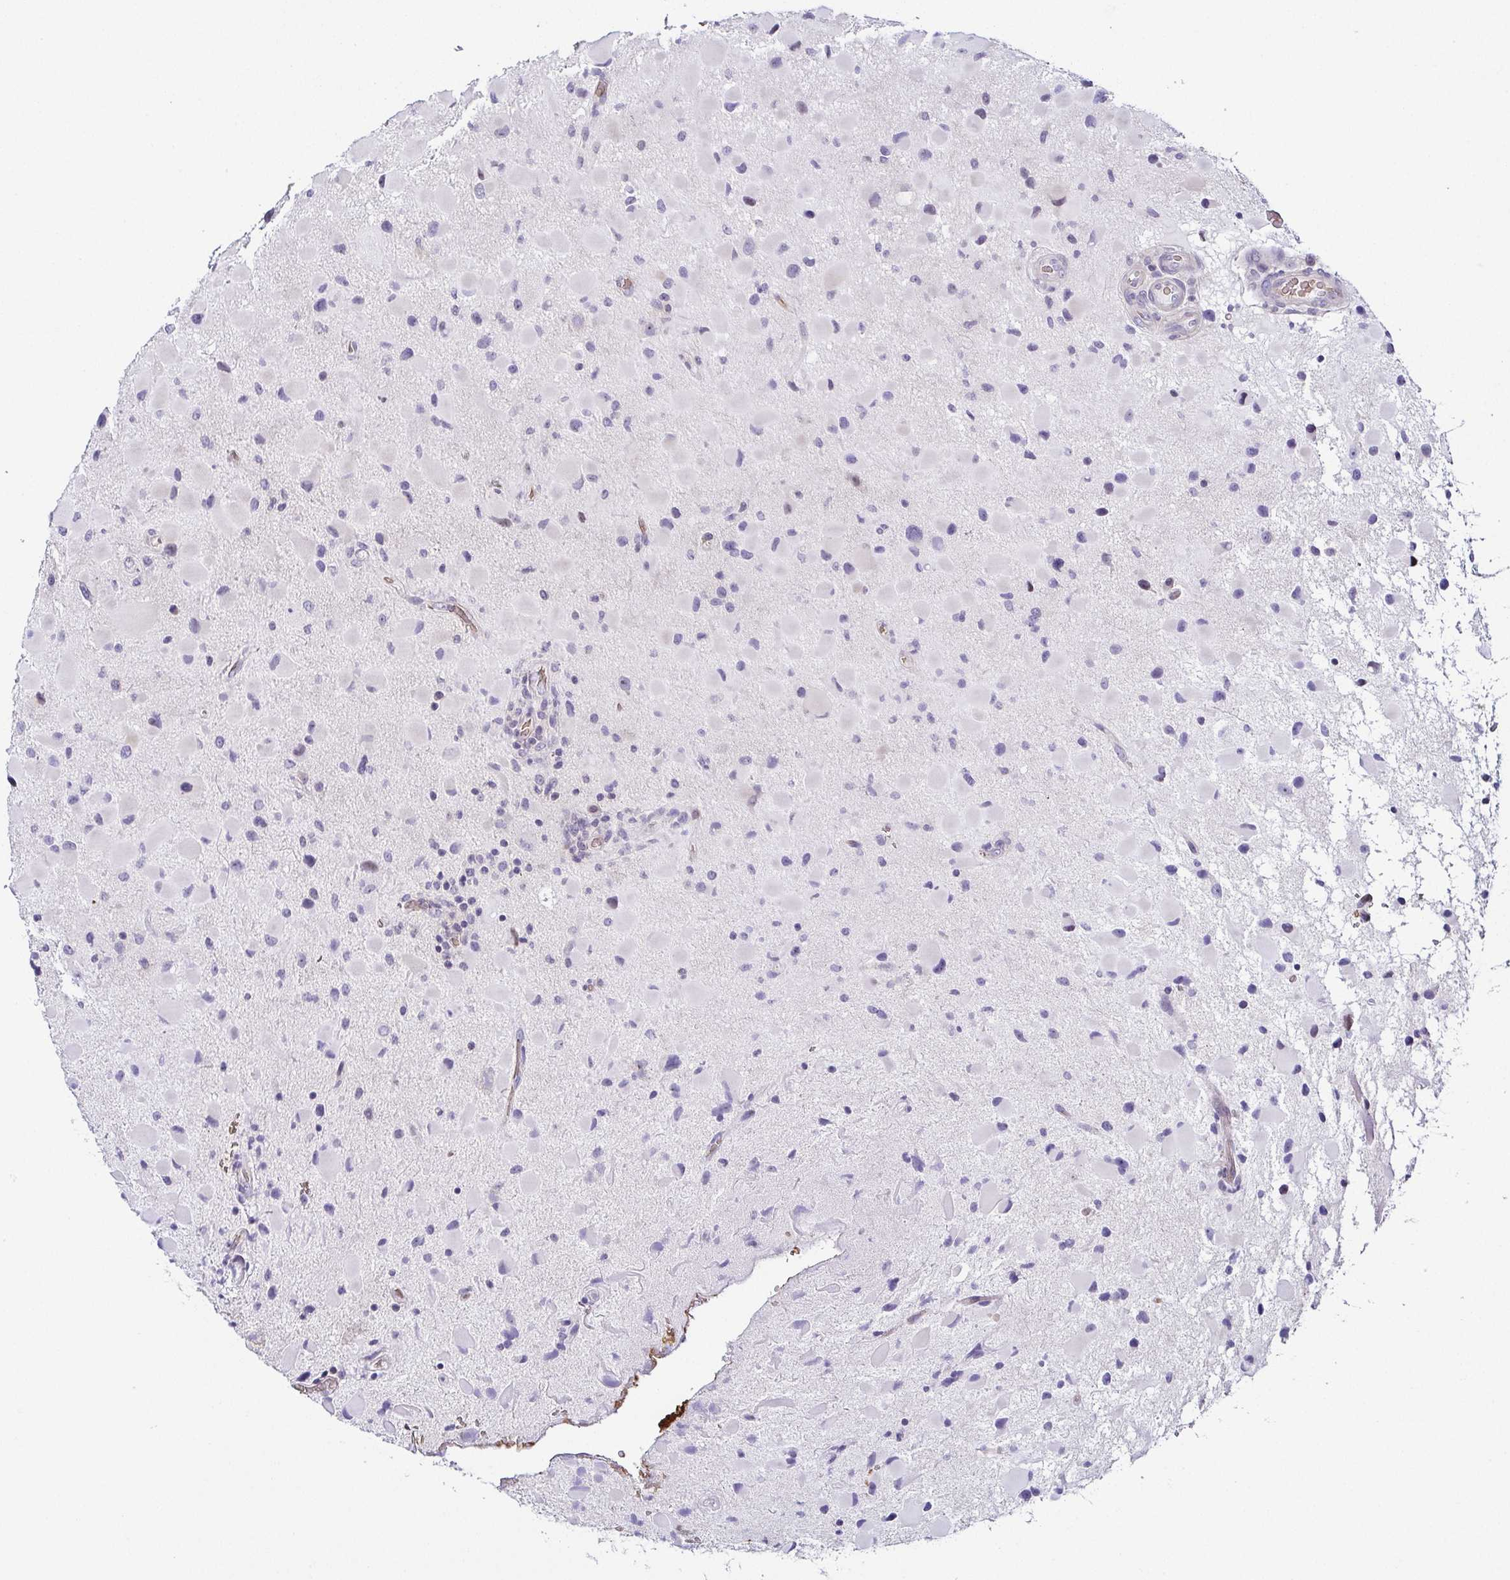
{"staining": {"intensity": "negative", "quantity": "none", "location": "none"}, "tissue": "glioma", "cell_type": "Tumor cells", "image_type": "cancer", "snomed": [{"axis": "morphology", "description": "Glioma, malignant, Low grade"}, {"axis": "topography", "description": "Brain"}], "caption": "High magnification brightfield microscopy of glioma stained with DAB (3,3'-diaminobenzidine) (brown) and counterstained with hematoxylin (blue): tumor cells show no significant expression. (Stains: DAB IHC with hematoxylin counter stain, Microscopy: brightfield microscopy at high magnification).", "gene": "FAM162B", "patient": {"sex": "female", "age": 32}}